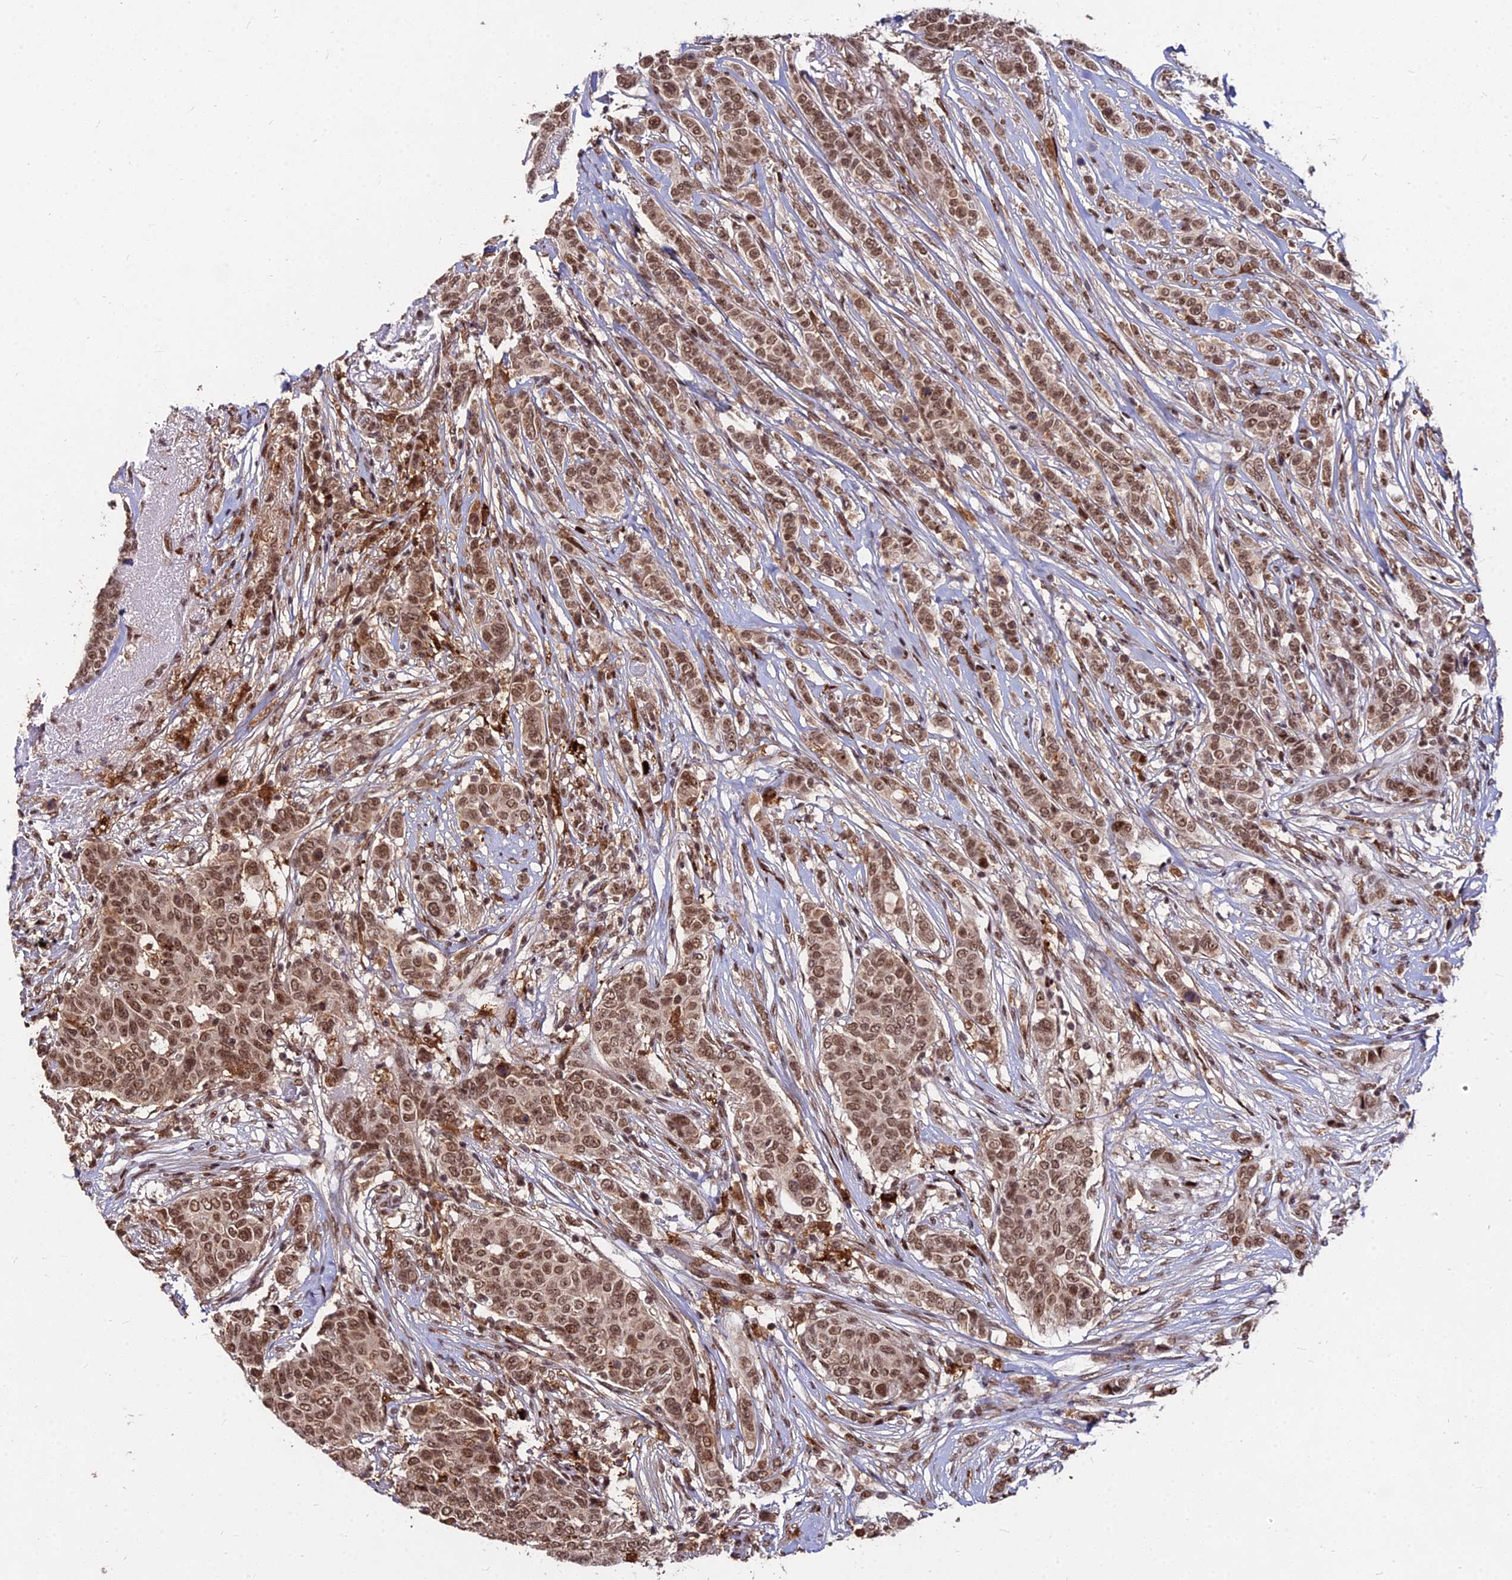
{"staining": {"intensity": "moderate", "quantity": ">75%", "location": "nuclear"}, "tissue": "breast cancer", "cell_type": "Tumor cells", "image_type": "cancer", "snomed": [{"axis": "morphology", "description": "Lobular carcinoma"}, {"axis": "topography", "description": "Breast"}], "caption": "An image of breast cancer stained for a protein shows moderate nuclear brown staining in tumor cells.", "gene": "ZBED4", "patient": {"sex": "female", "age": 51}}